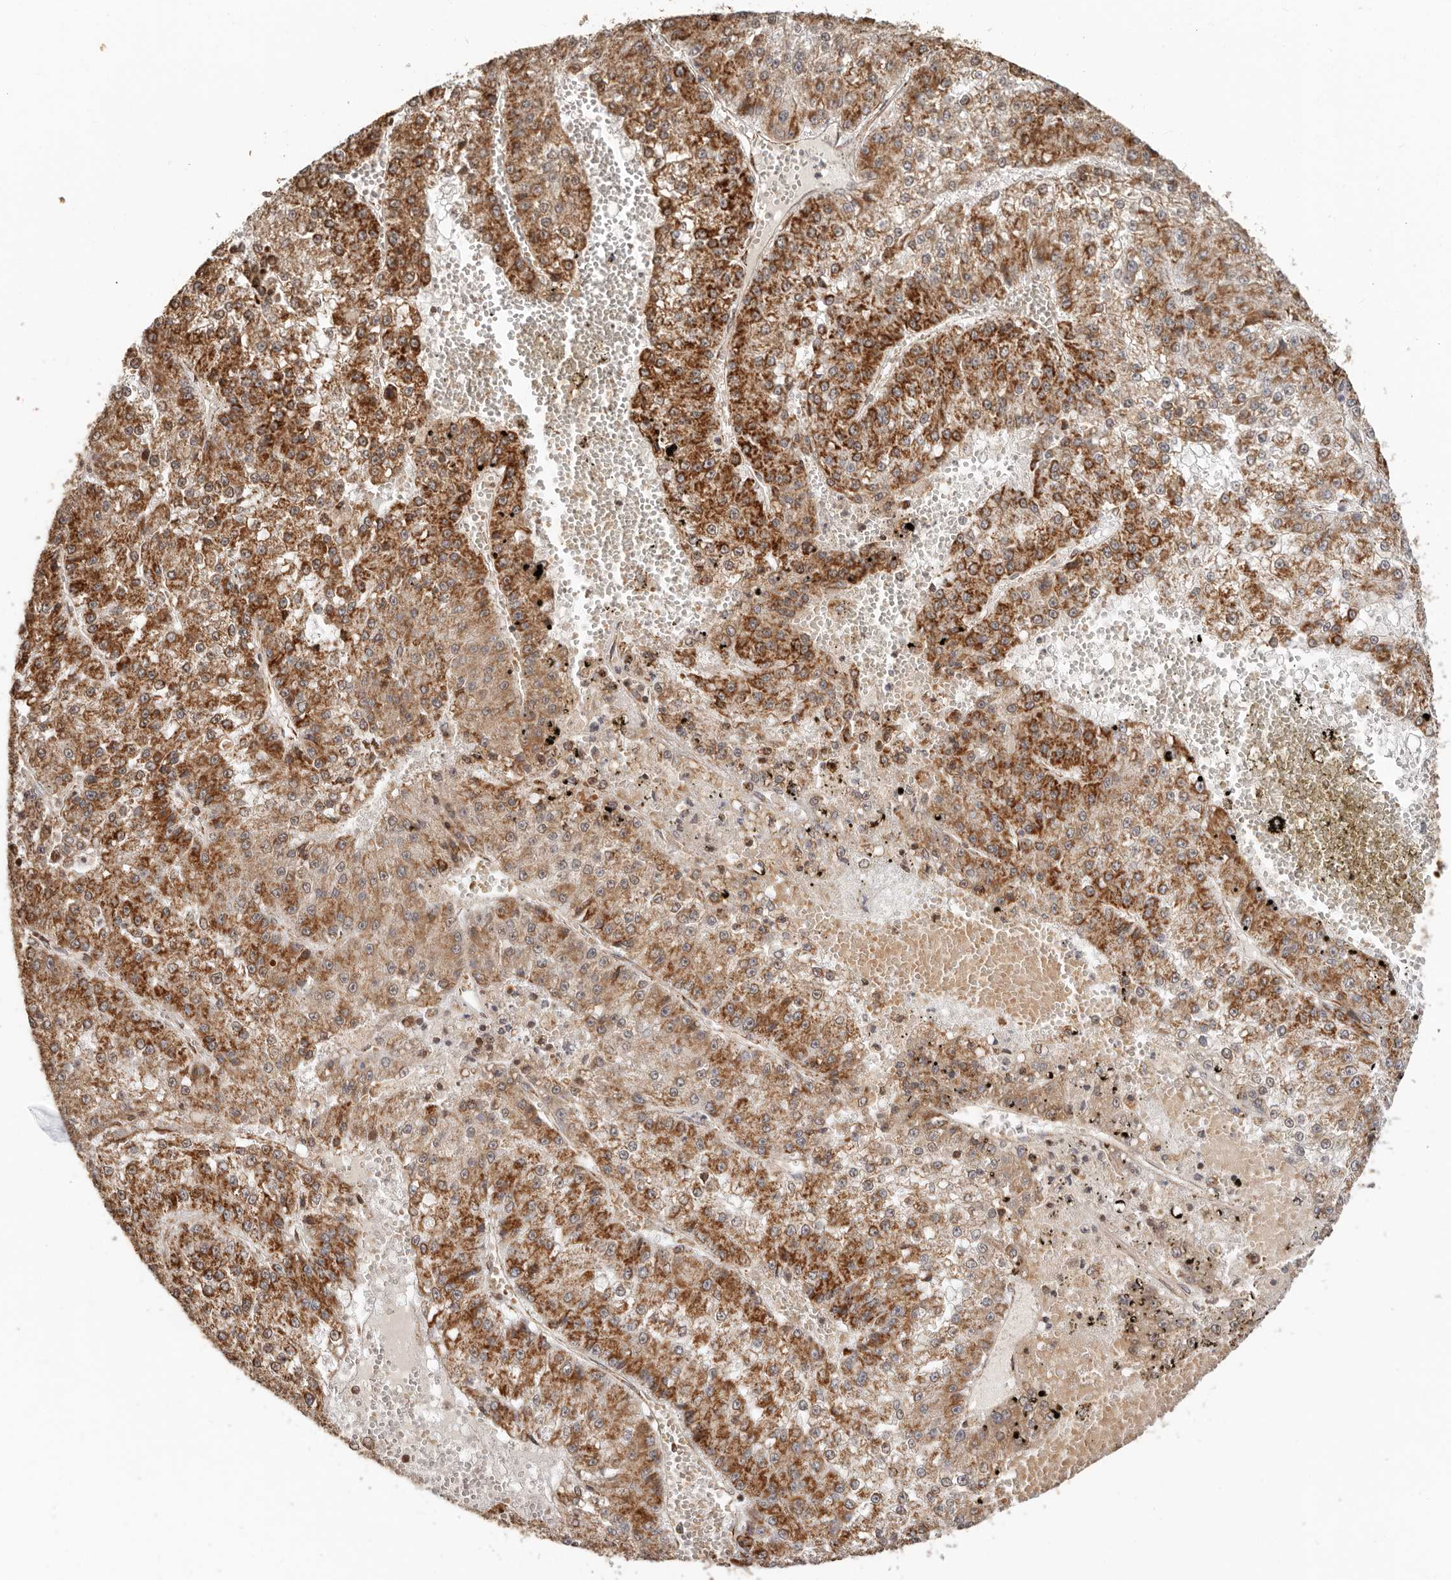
{"staining": {"intensity": "strong", "quantity": ">75%", "location": "cytoplasmic/membranous"}, "tissue": "liver cancer", "cell_type": "Tumor cells", "image_type": "cancer", "snomed": [{"axis": "morphology", "description": "Carcinoma, Hepatocellular, NOS"}, {"axis": "topography", "description": "Liver"}], "caption": "Immunohistochemistry histopathology image of neoplastic tissue: liver hepatocellular carcinoma stained using immunohistochemistry (IHC) demonstrates high levels of strong protein expression localized specifically in the cytoplasmic/membranous of tumor cells, appearing as a cytoplasmic/membranous brown color.", "gene": "NDUFB11", "patient": {"sex": "female", "age": 73}}